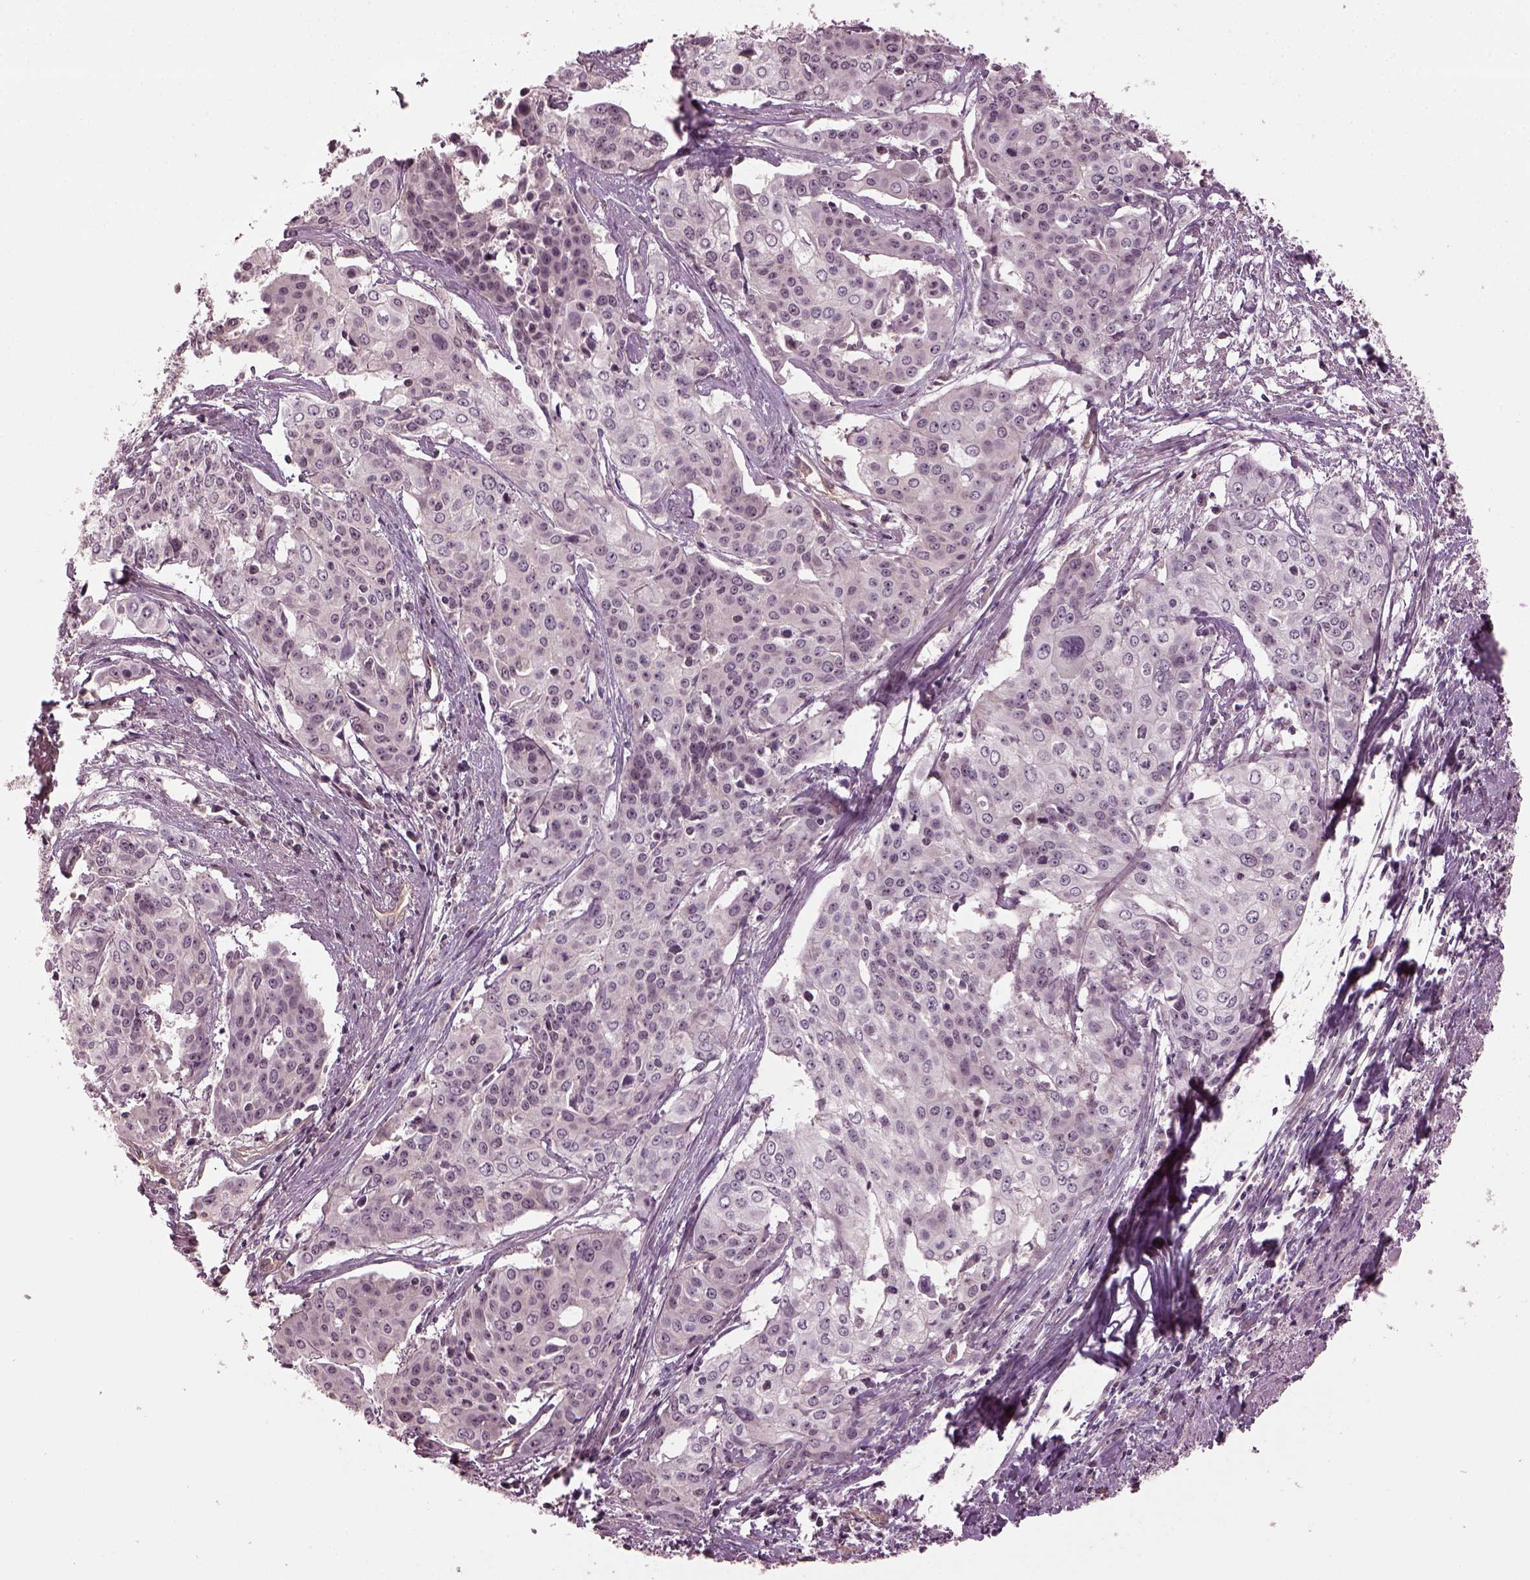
{"staining": {"intensity": "weak", "quantity": "<25%", "location": "nuclear"}, "tissue": "cervical cancer", "cell_type": "Tumor cells", "image_type": "cancer", "snomed": [{"axis": "morphology", "description": "Squamous cell carcinoma, NOS"}, {"axis": "topography", "description": "Cervix"}], "caption": "Human cervical cancer (squamous cell carcinoma) stained for a protein using immunohistochemistry exhibits no staining in tumor cells.", "gene": "GNRH1", "patient": {"sex": "female", "age": 39}}